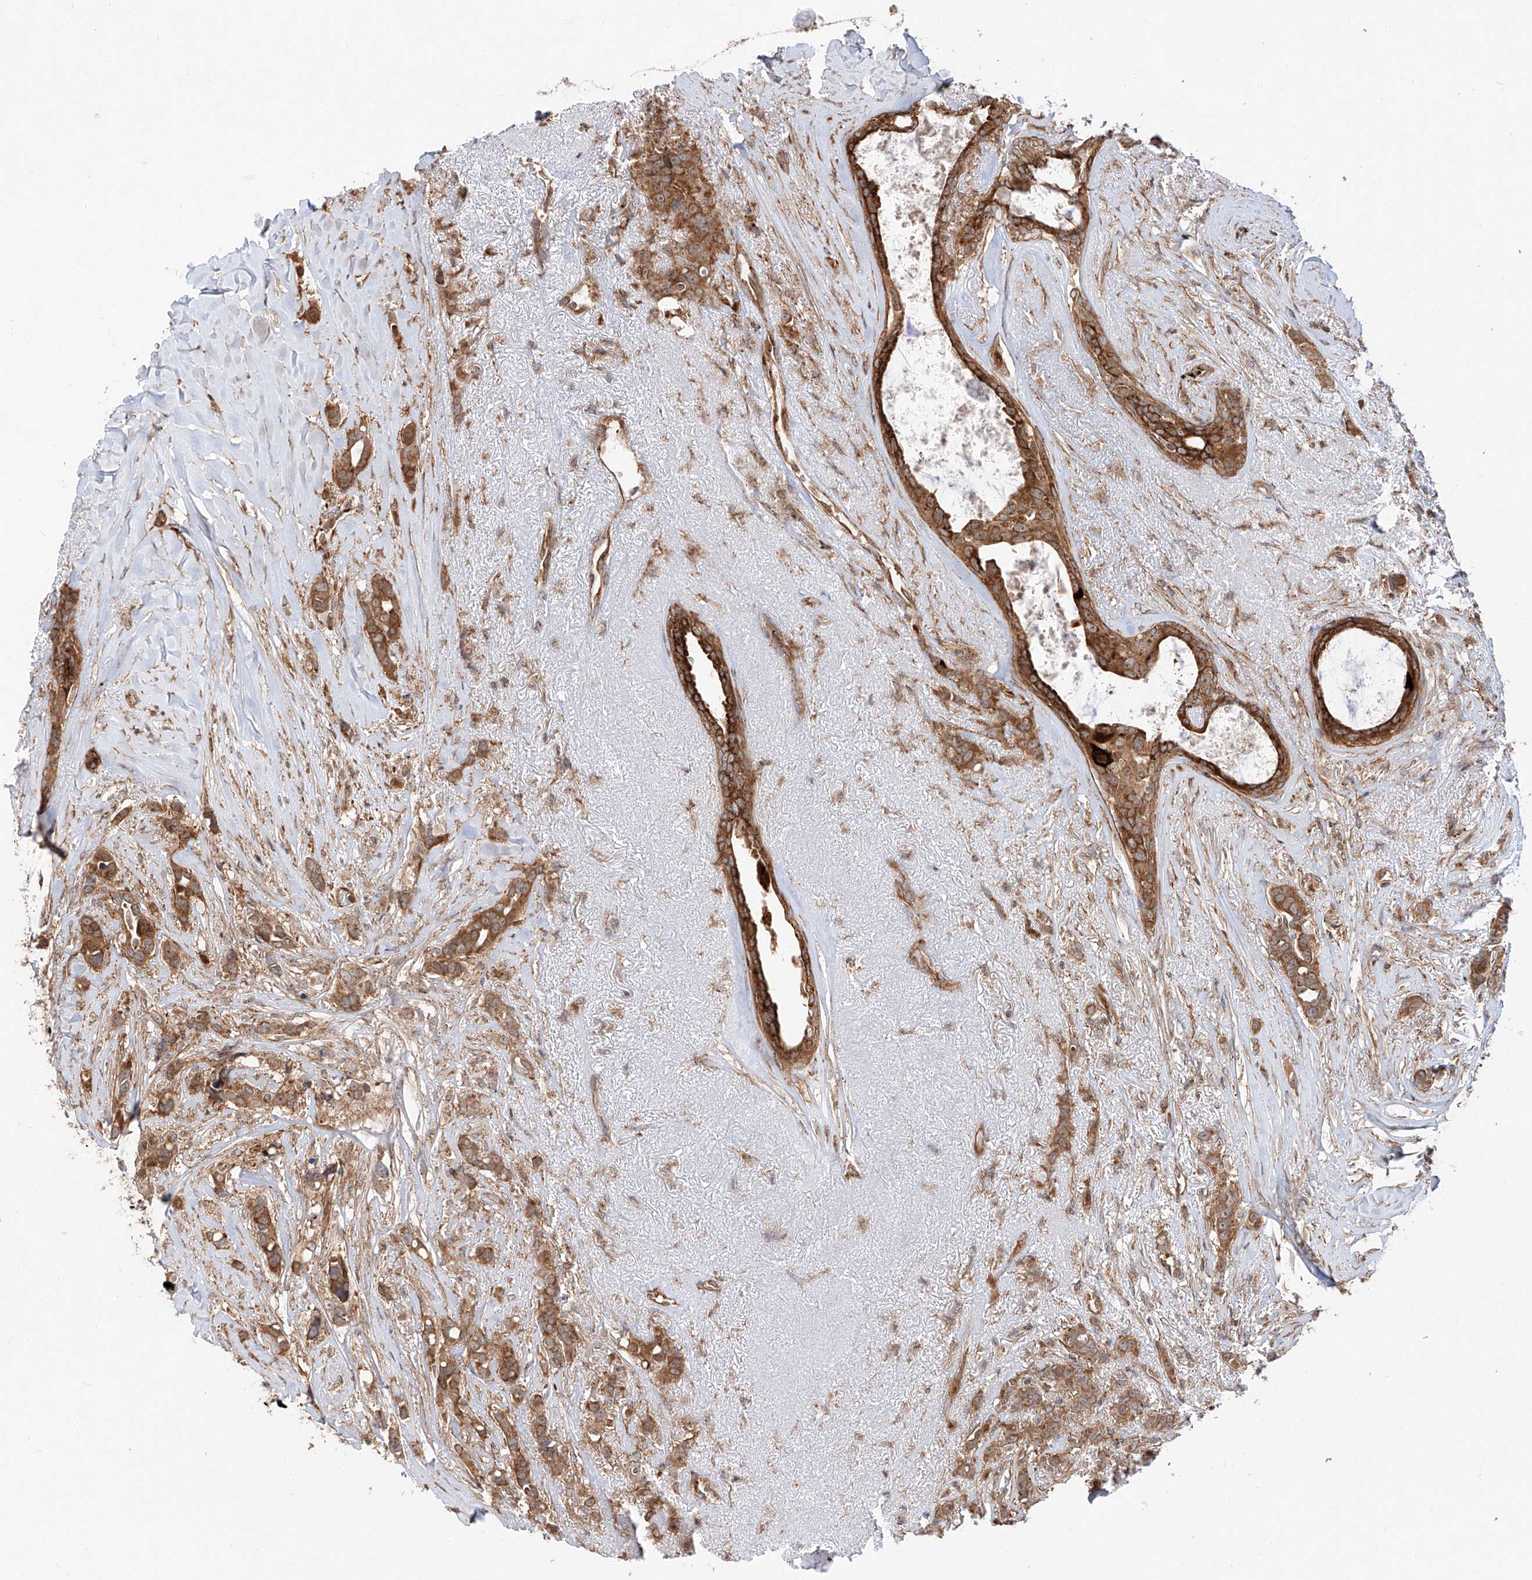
{"staining": {"intensity": "strong", "quantity": ">75%", "location": "cytoplasmic/membranous"}, "tissue": "breast cancer", "cell_type": "Tumor cells", "image_type": "cancer", "snomed": [{"axis": "morphology", "description": "Lobular carcinoma"}, {"axis": "topography", "description": "Breast"}], "caption": "Breast cancer (lobular carcinoma) was stained to show a protein in brown. There is high levels of strong cytoplasmic/membranous expression in about >75% of tumor cells.", "gene": "ISCA2", "patient": {"sex": "female", "age": 51}}